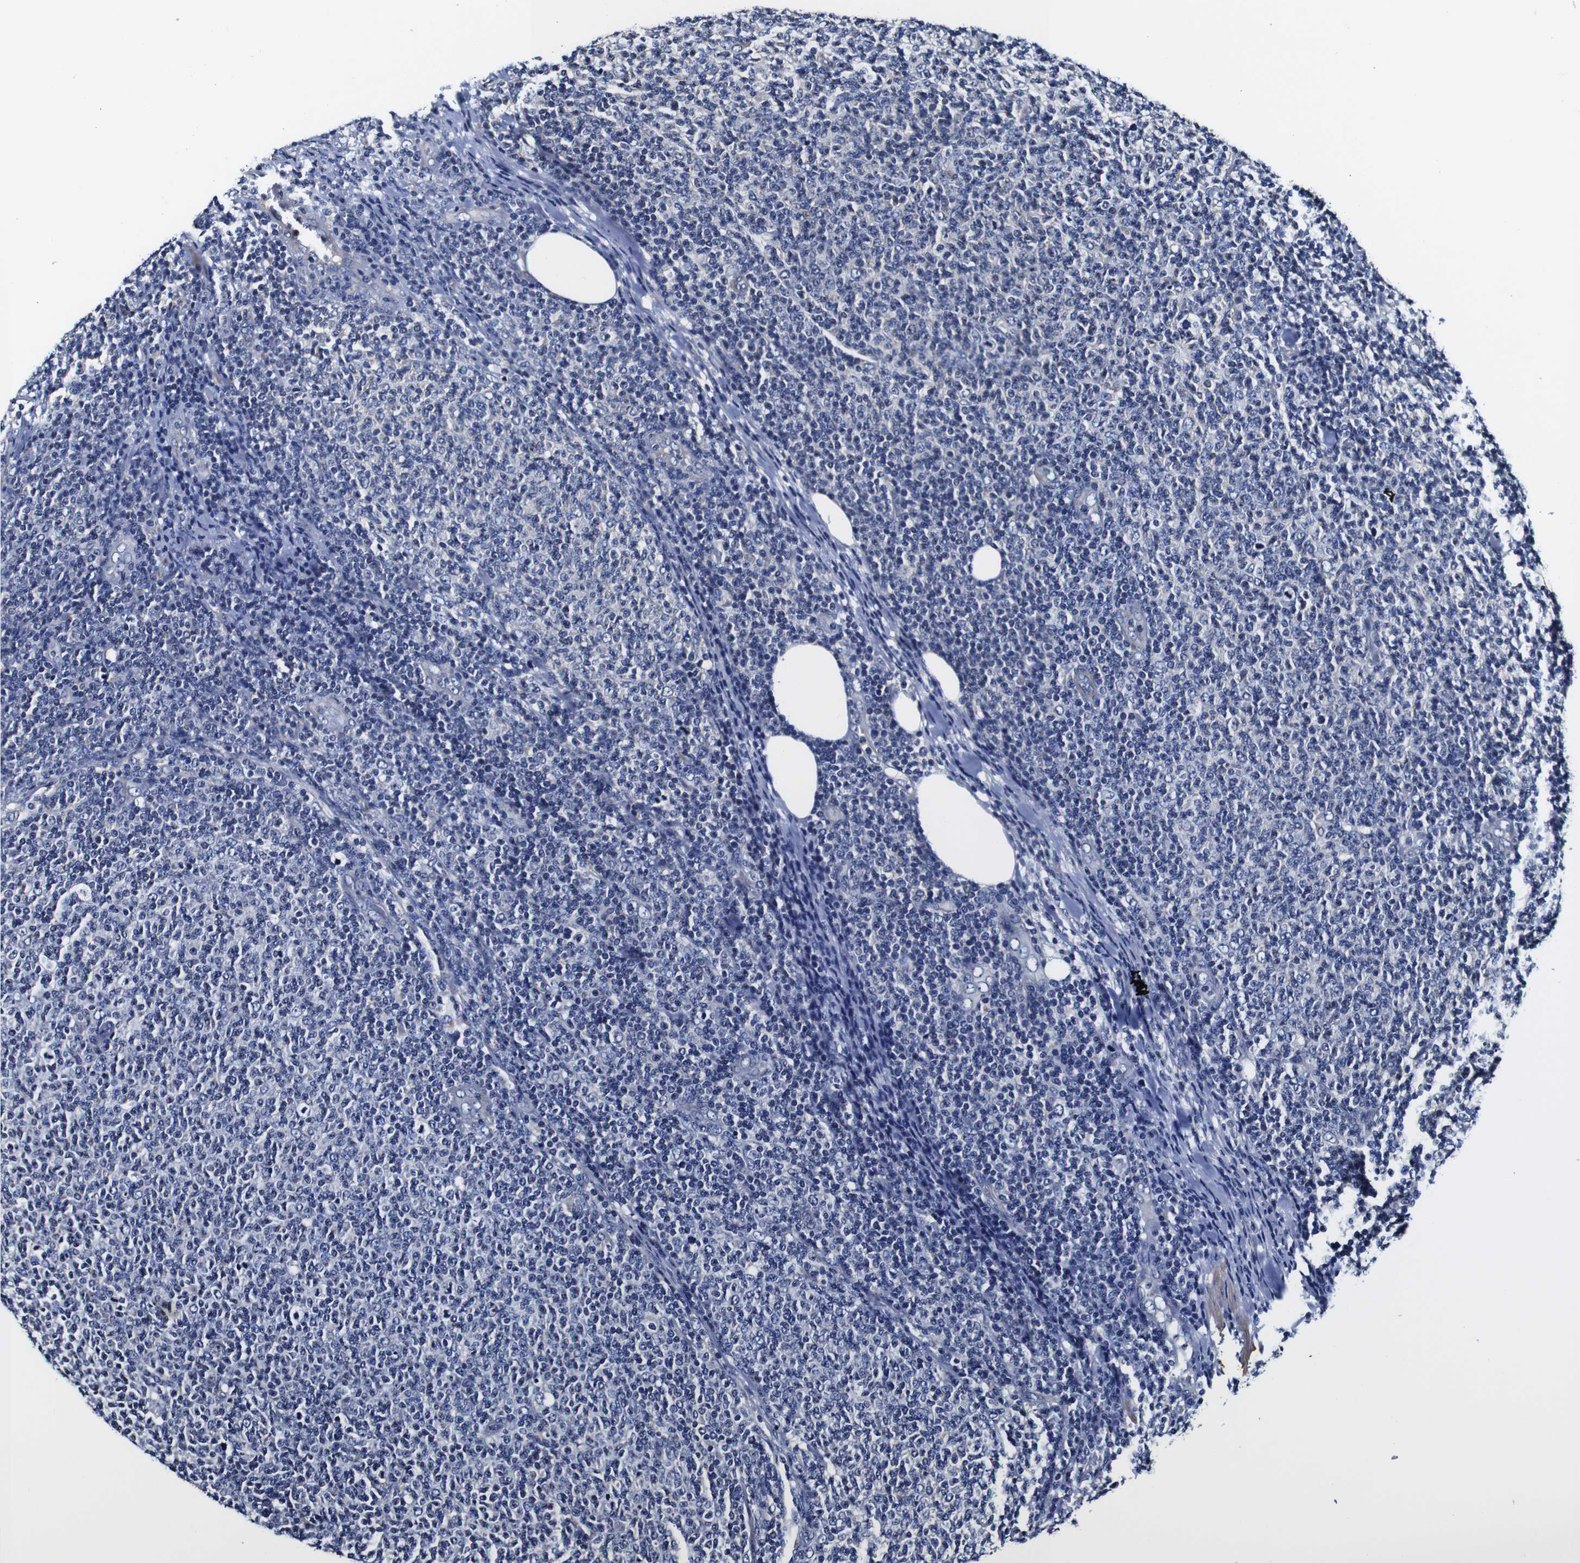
{"staining": {"intensity": "negative", "quantity": "none", "location": "none"}, "tissue": "lymphoma", "cell_type": "Tumor cells", "image_type": "cancer", "snomed": [{"axis": "morphology", "description": "Malignant lymphoma, non-Hodgkin's type, Low grade"}, {"axis": "topography", "description": "Lymph node"}], "caption": "Tumor cells show no significant positivity in malignant lymphoma, non-Hodgkin's type (low-grade).", "gene": "PDCD6IP", "patient": {"sex": "male", "age": 66}}